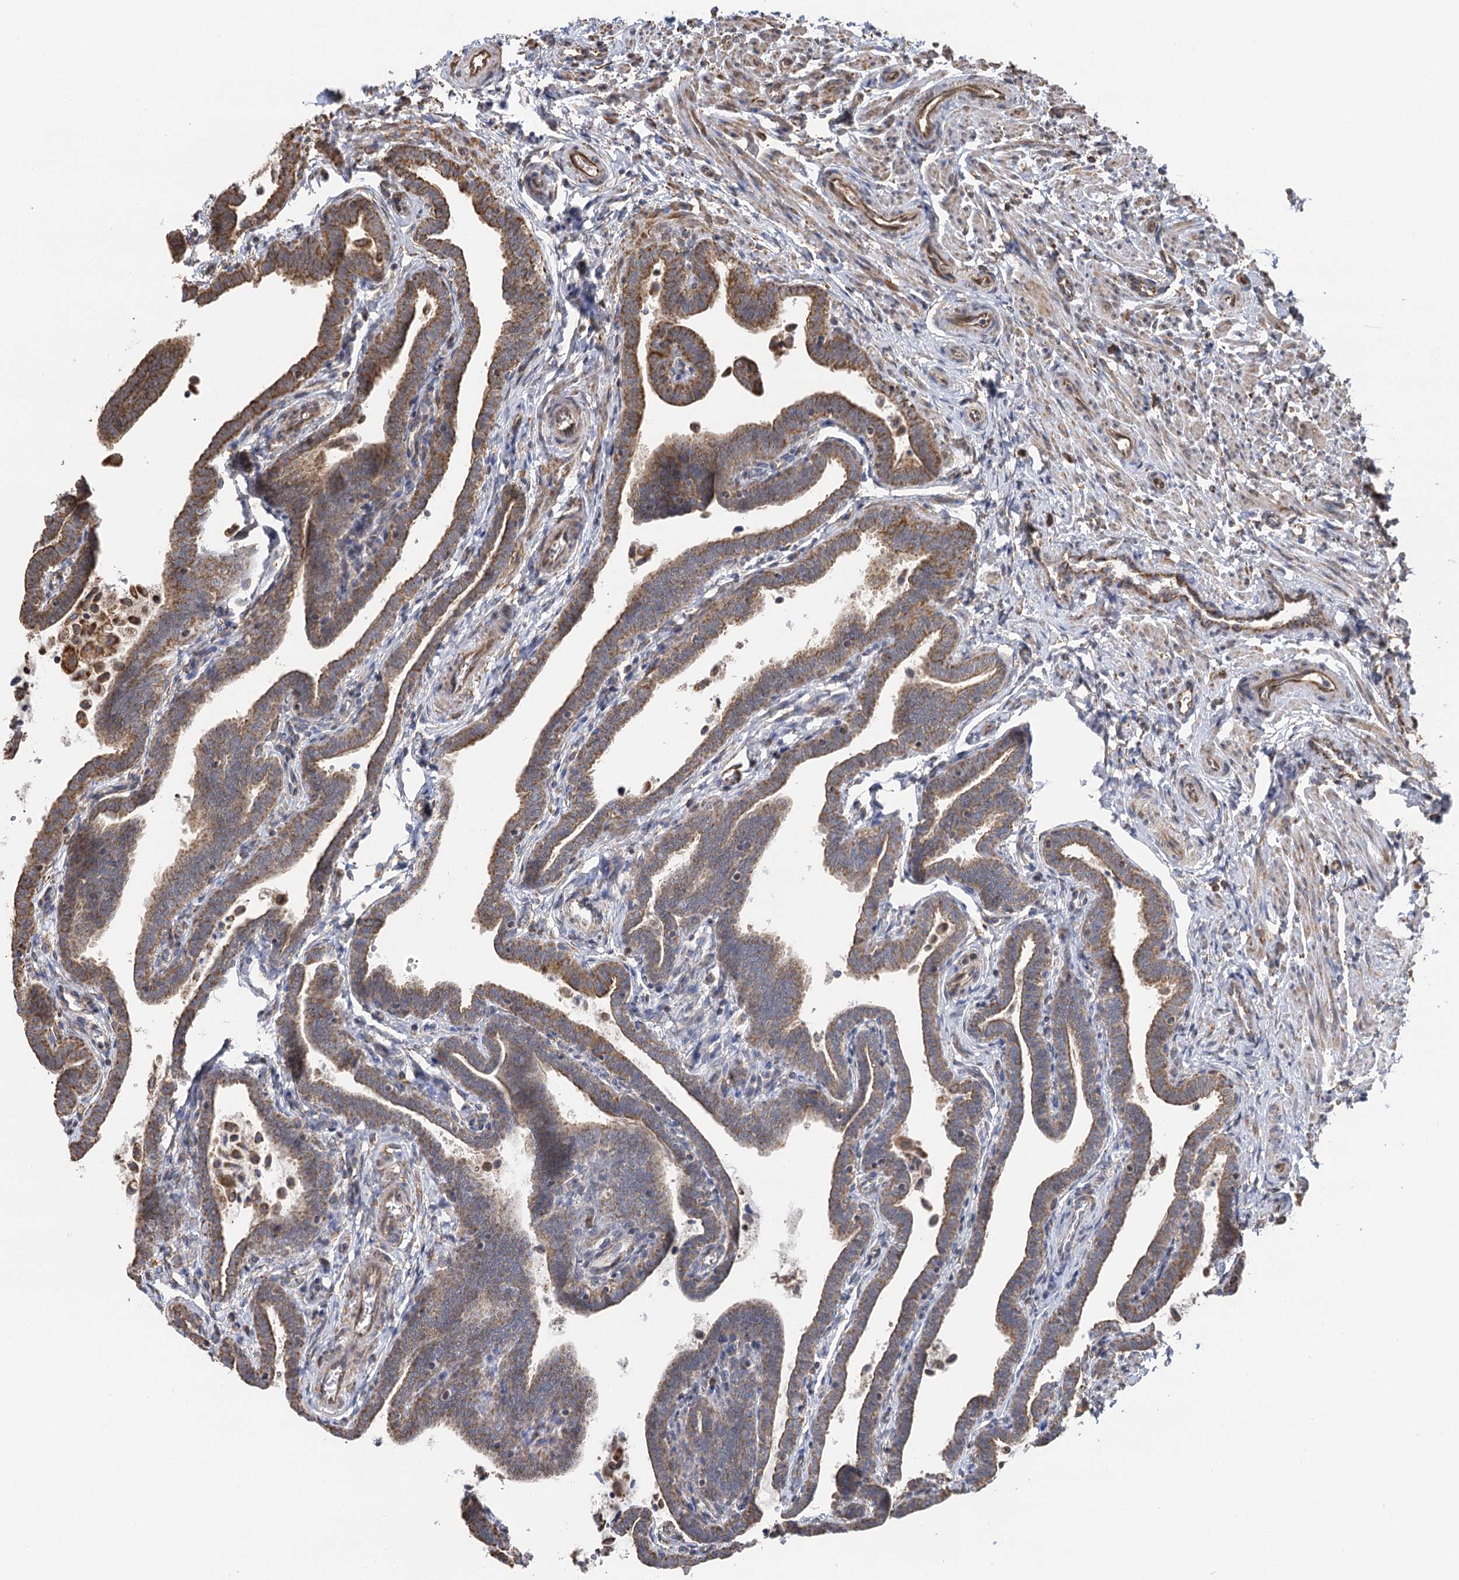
{"staining": {"intensity": "moderate", "quantity": ">75%", "location": "cytoplasmic/membranous"}, "tissue": "fallopian tube", "cell_type": "Glandular cells", "image_type": "normal", "snomed": [{"axis": "morphology", "description": "Normal tissue, NOS"}, {"axis": "topography", "description": "Fallopian tube"}], "caption": "Immunohistochemical staining of unremarkable human fallopian tube reveals moderate cytoplasmic/membranous protein positivity in about >75% of glandular cells.", "gene": "IL11RA", "patient": {"sex": "female", "age": 36}}